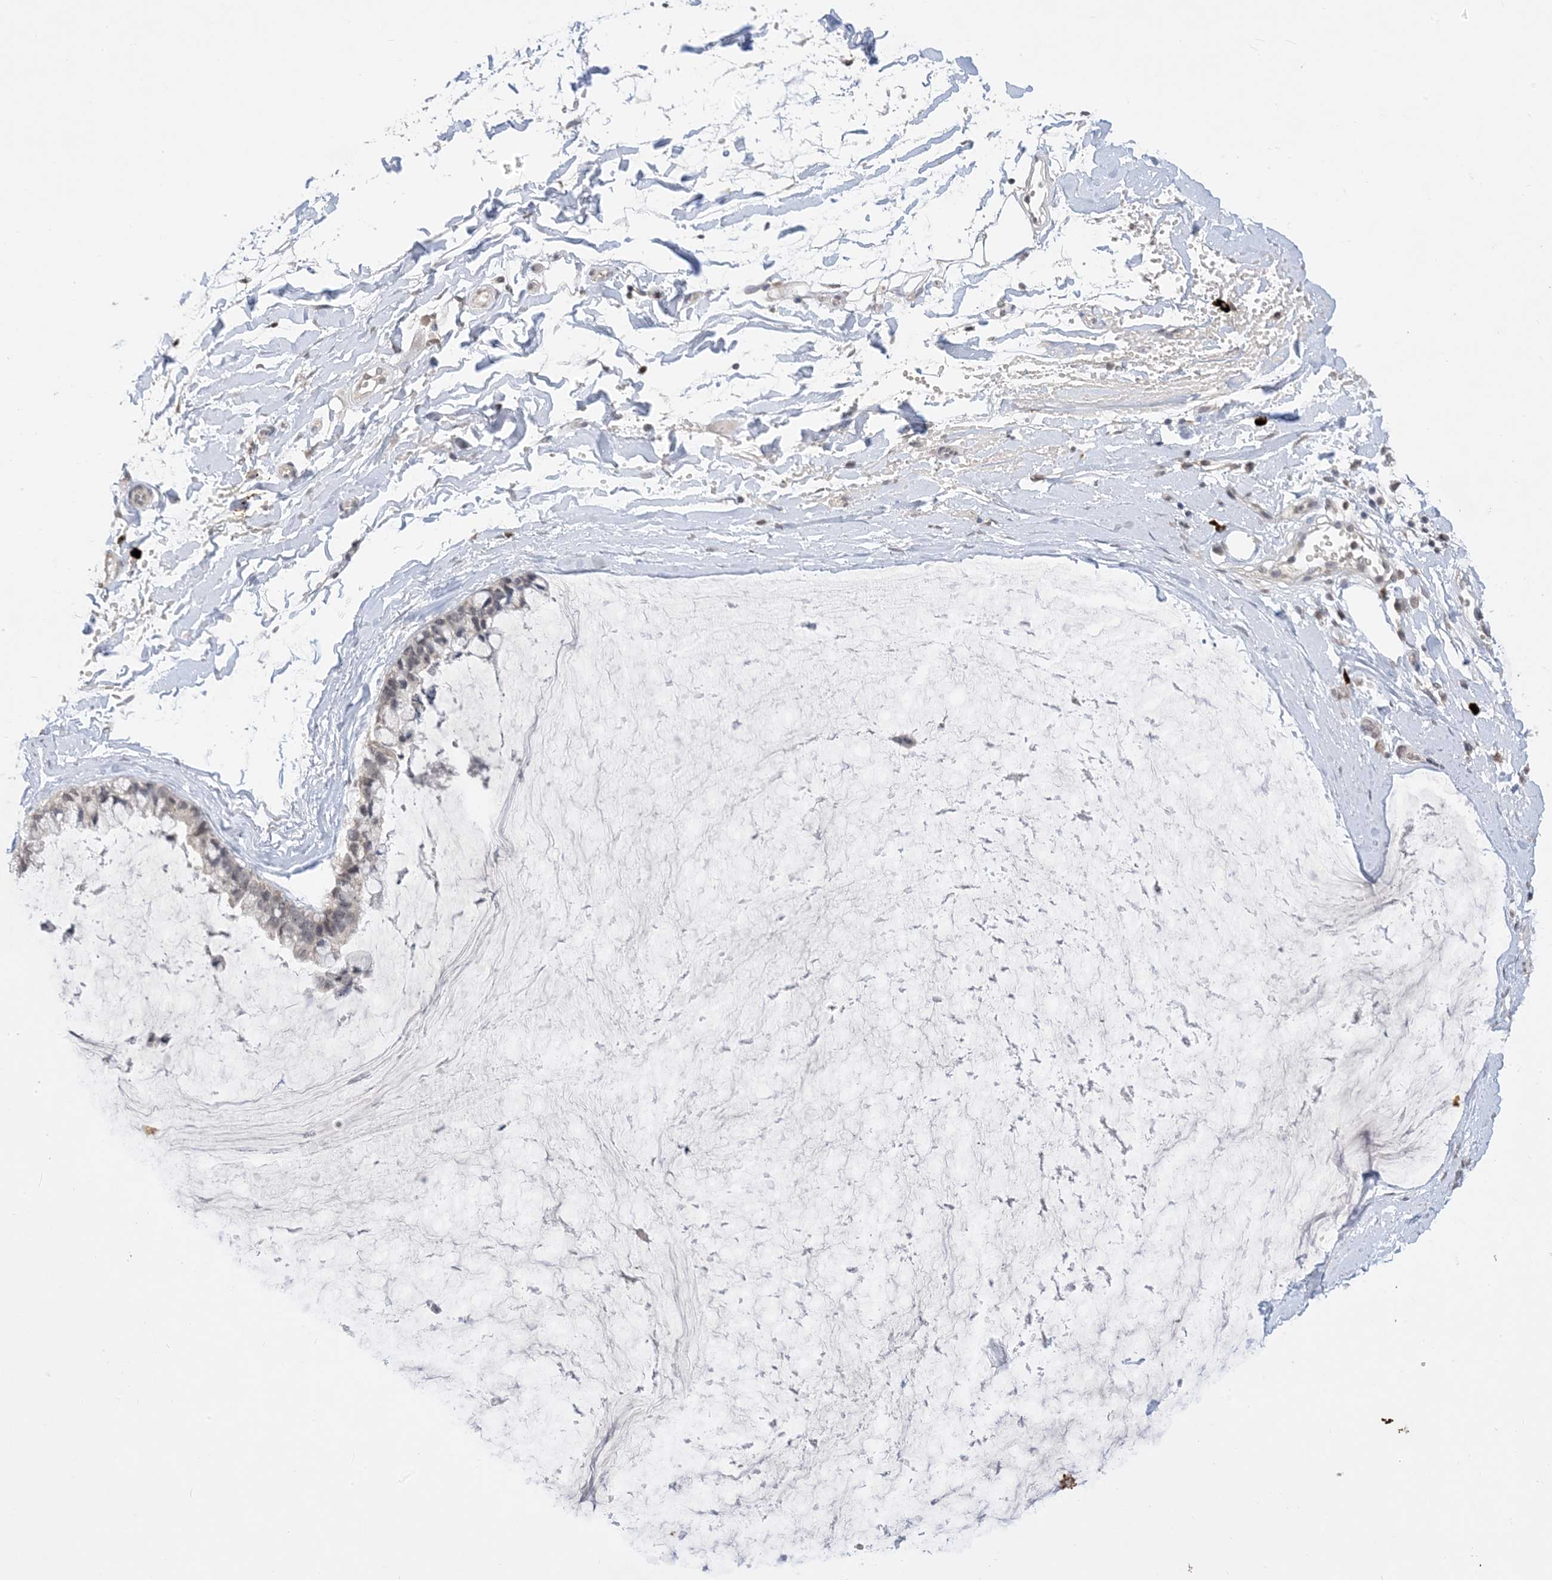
{"staining": {"intensity": "negative", "quantity": "none", "location": "none"}, "tissue": "ovarian cancer", "cell_type": "Tumor cells", "image_type": "cancer", "snomed": [{"axis": "morphology", "description": "Cystadenocarcinoma, mucinous, NOS"}, {"axis": "topography", "description": "Ovary"}], "caption": "Tumor cells show no significant staining in ovarian mucinous cystadenocarcinoma.", "gene": "RANBP9", "patient": {"sex": "female", "age": 39}}